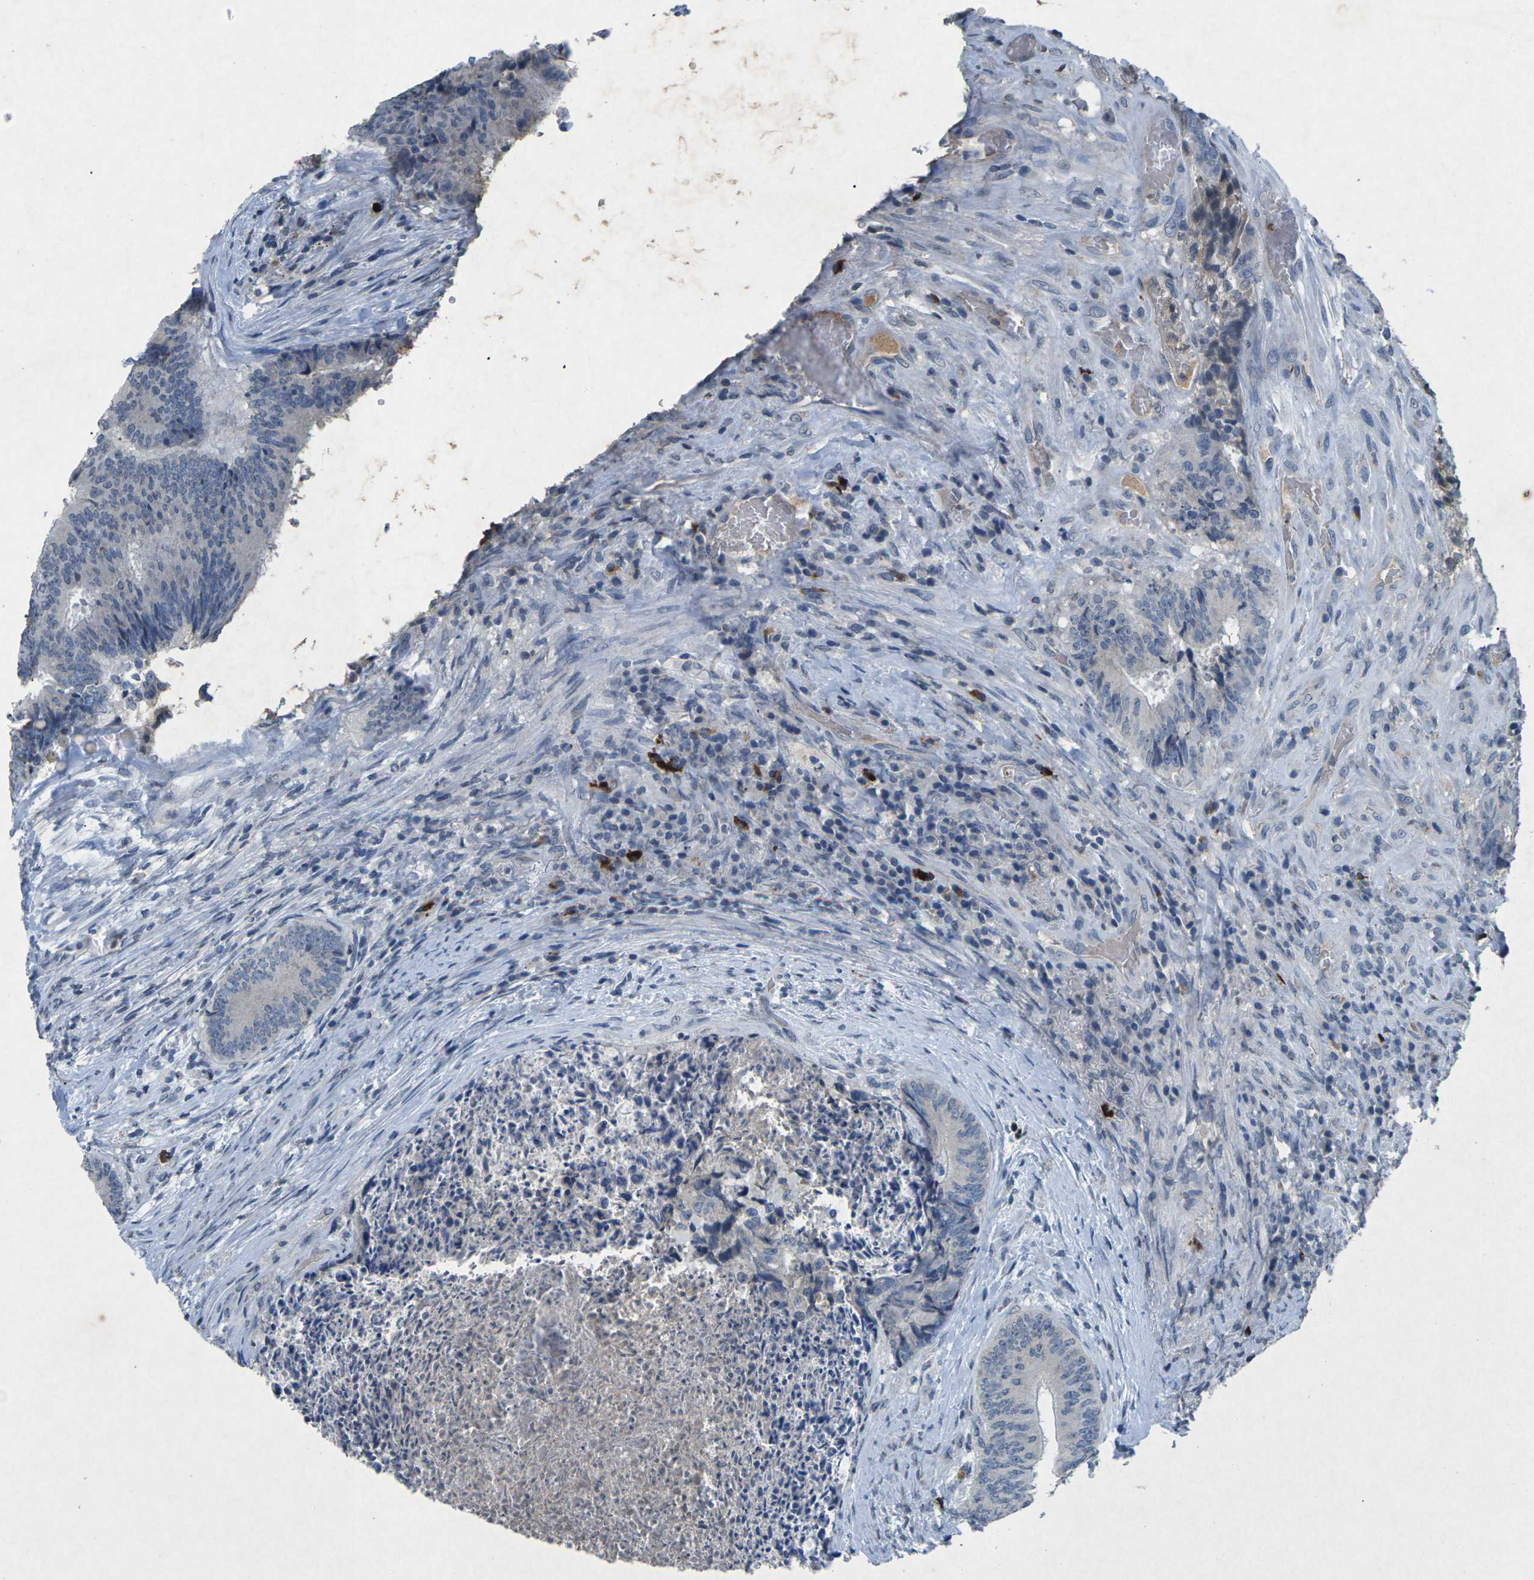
{"staining": {"intensity": "negative", "quantity": "none", "location": "none"}, "tissue": "colorectal cancer", "cell_type": "Tumor cells", "image_type": "cancer", "snomed": [{"axis": "morphology", "description": "Adenocarcinoma, NOS"}, {"axis": "topography", "description": "Rectum"}], "caption": "Immunohistochemical staining of human adenocarcinoma (colorectal) reveals no significant positivity in tumor cells. The staining was performed using DAB (3,3'-diaminobenzidine) to visualize the protein expression in brown, while the nuclei were stained in blue with hematoxylin (Magnification: 20x).", "gene": "PLG", "patient": {"sex": "male", "age": 72}}